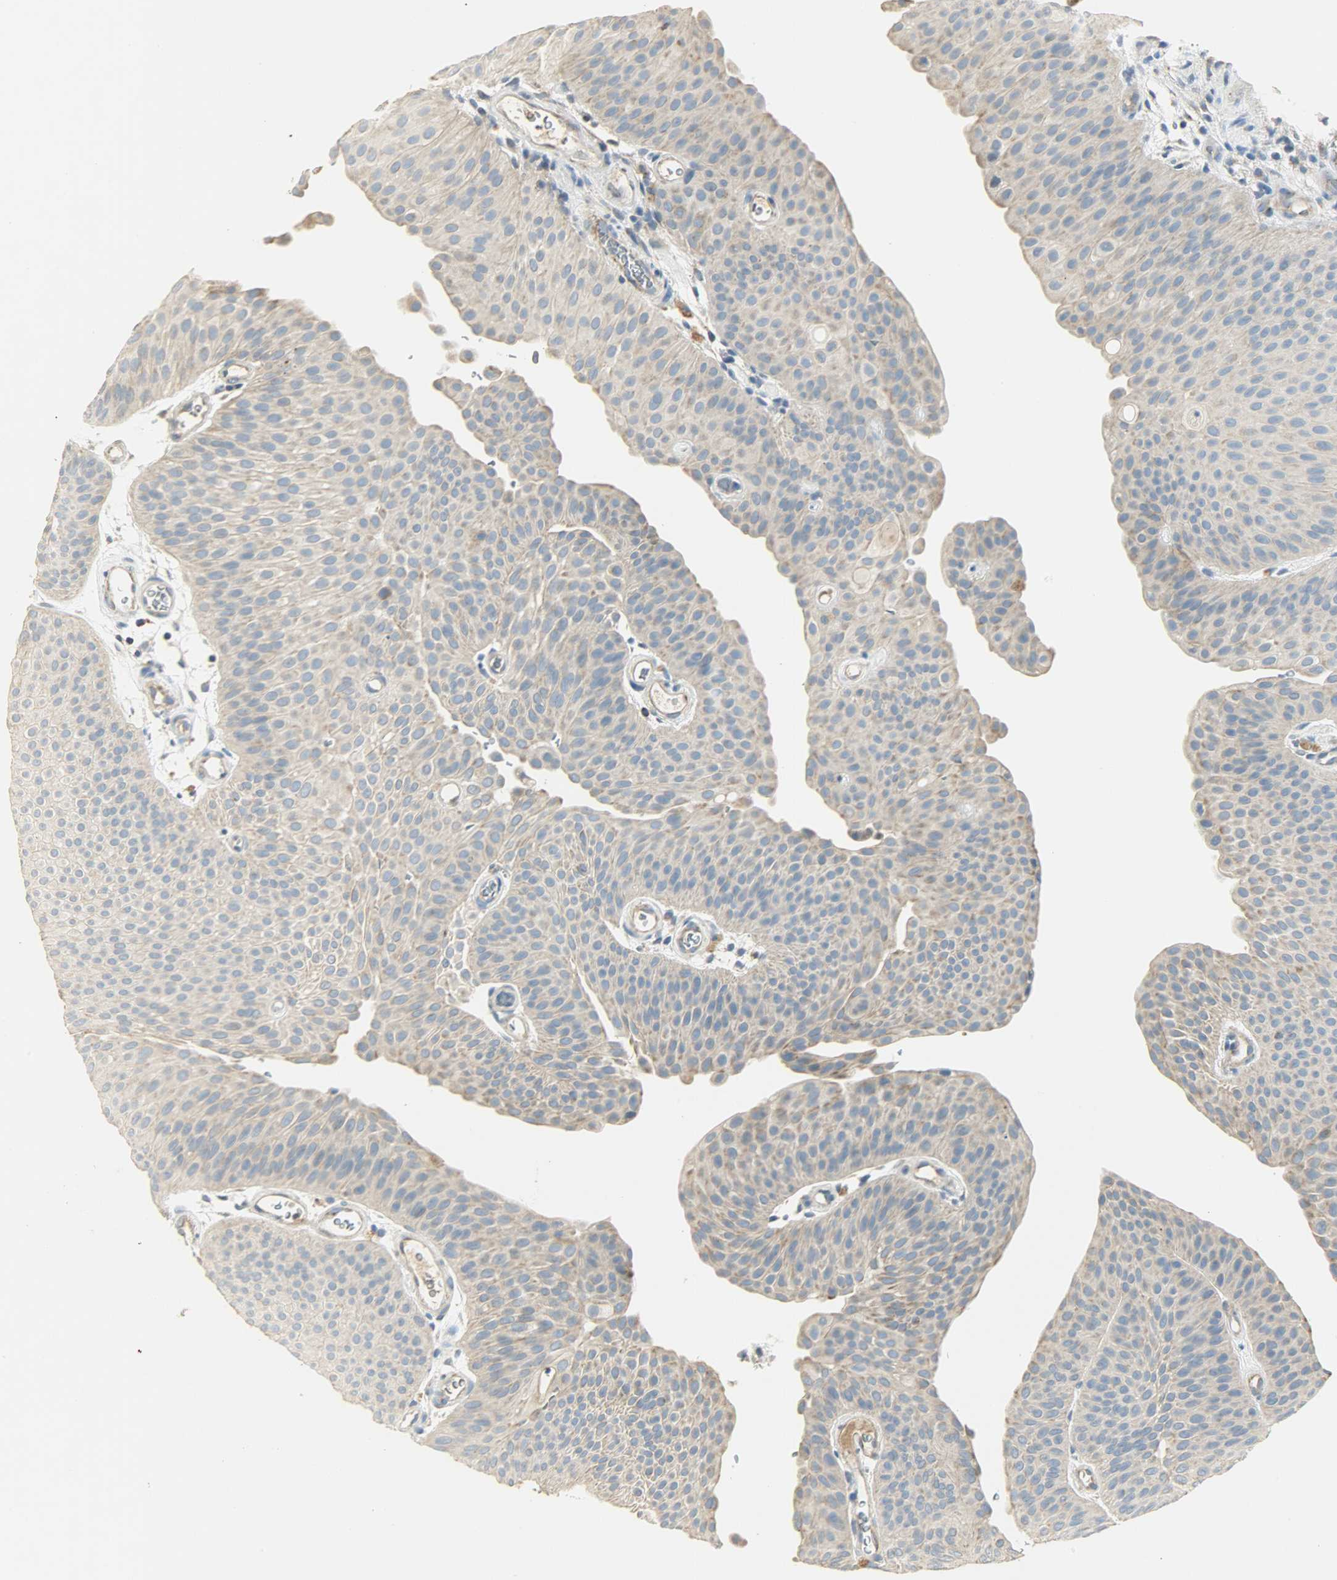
{"staining": {"intensity": "weak", "quantity": ">75%", "location": "cytoplasmic/membranous"}, "tissue": "urothelial cancer", "cell_type": "Tumor cells", "image_type": "cancer", "snomed": [{"axis": "morphology", "description": "Urothelial carcinoma, Low grade"}, {"axis": "topography", "description": "Urinary bladder"}], "caption": "Immunohistochemical staining of human urothelial cancer exhibits low levels of weak cytoplasmic/membranous expression in about >75% of tumor cells.", "gene": "NNT", "patient": {"sex": "female", "age": 60}}